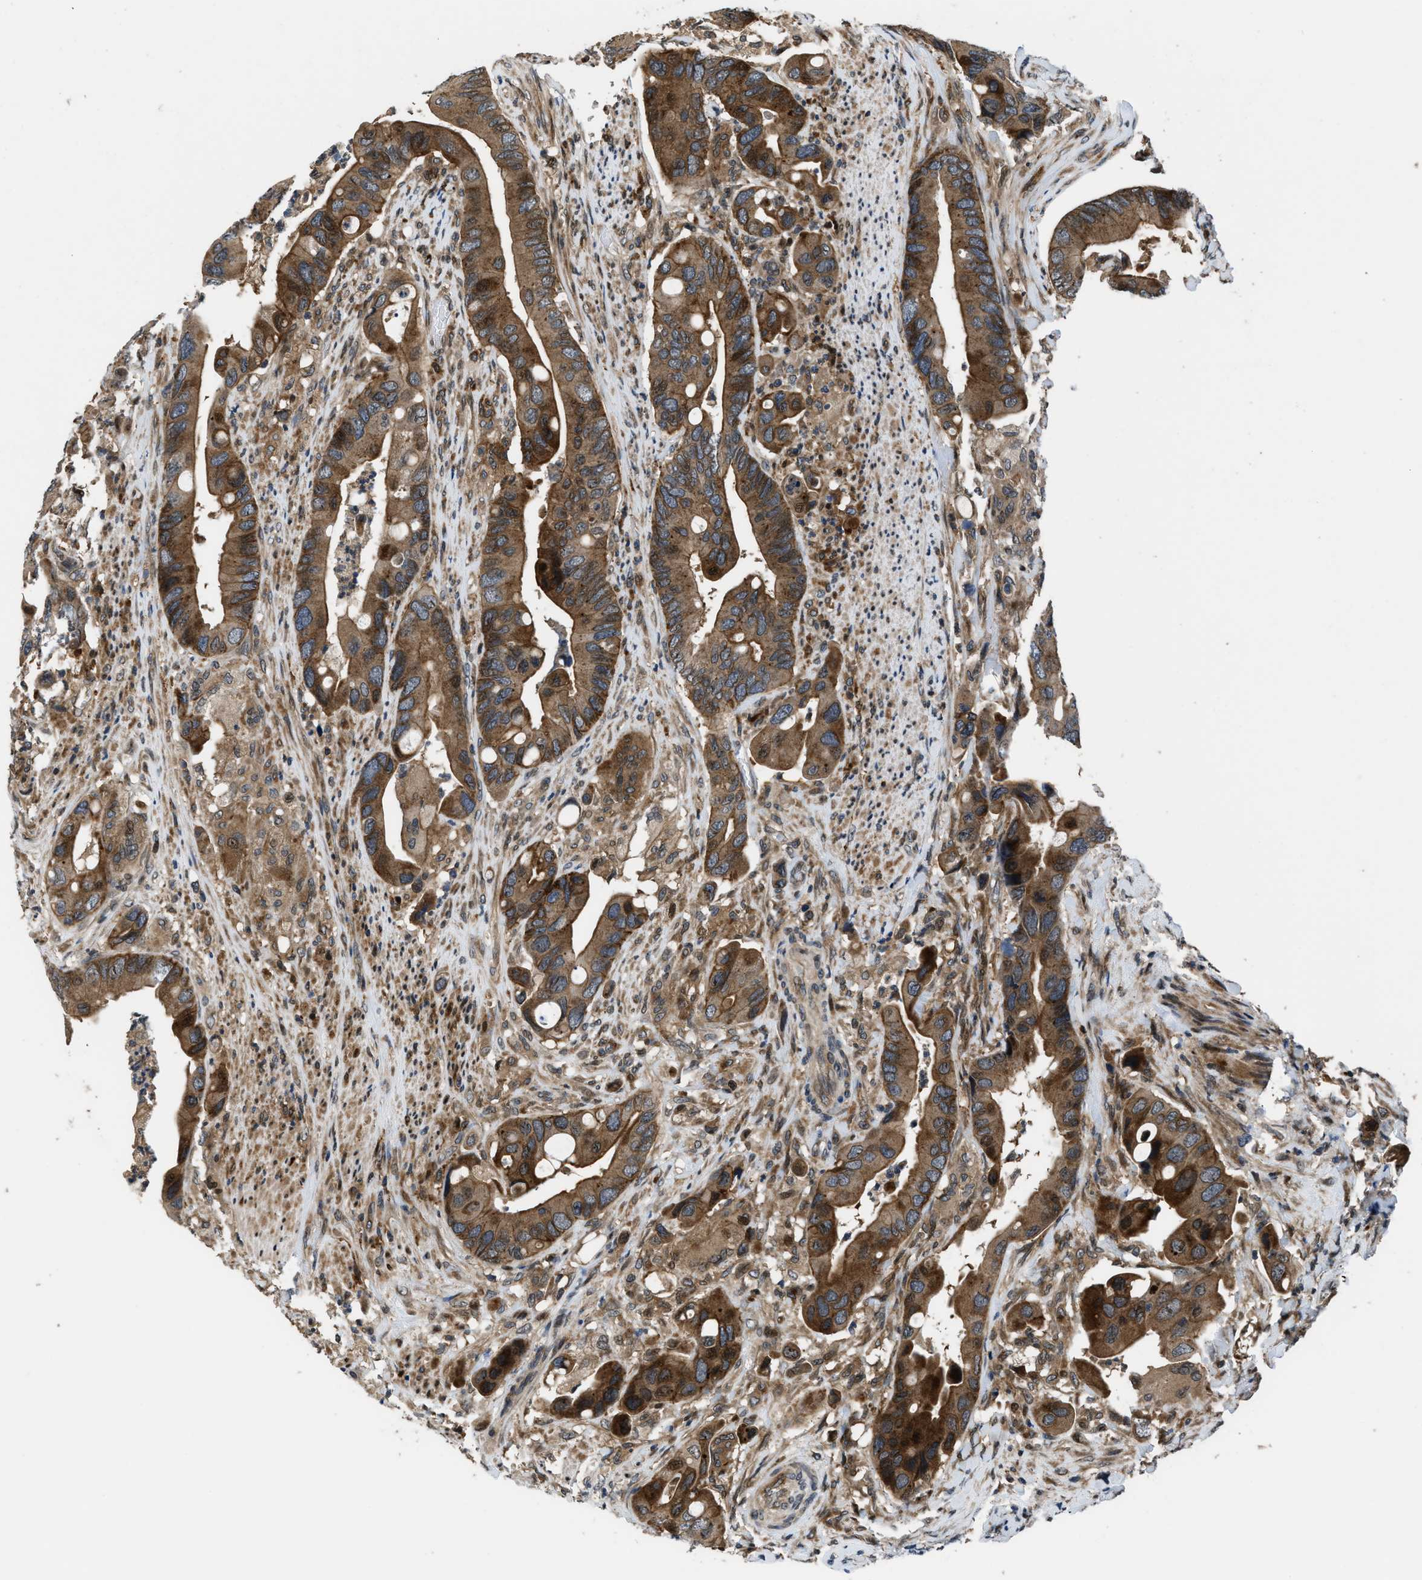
{"staining": {"intensity": "strong", "quantity": ">75%", "location": "cytoplasmic/membranous"}, "tissue": "colorectal cancer", "cell_type": "Tumor cells", "image_type": "cancer", "snomed": [{"axis": "morphology", "description": "Adenocarcinoma, NOS"}, {"axis": "topography", "description": "Rectum"}], "caption": "Colorectal cancer (adenocarcinoma) stained with a brown dye exhibits strong cytoplasmic/membranous positive expression in approximately >75% of tumor cells.", "gene": "CTBS", "patient": {"sex": "female", "age": 57}}